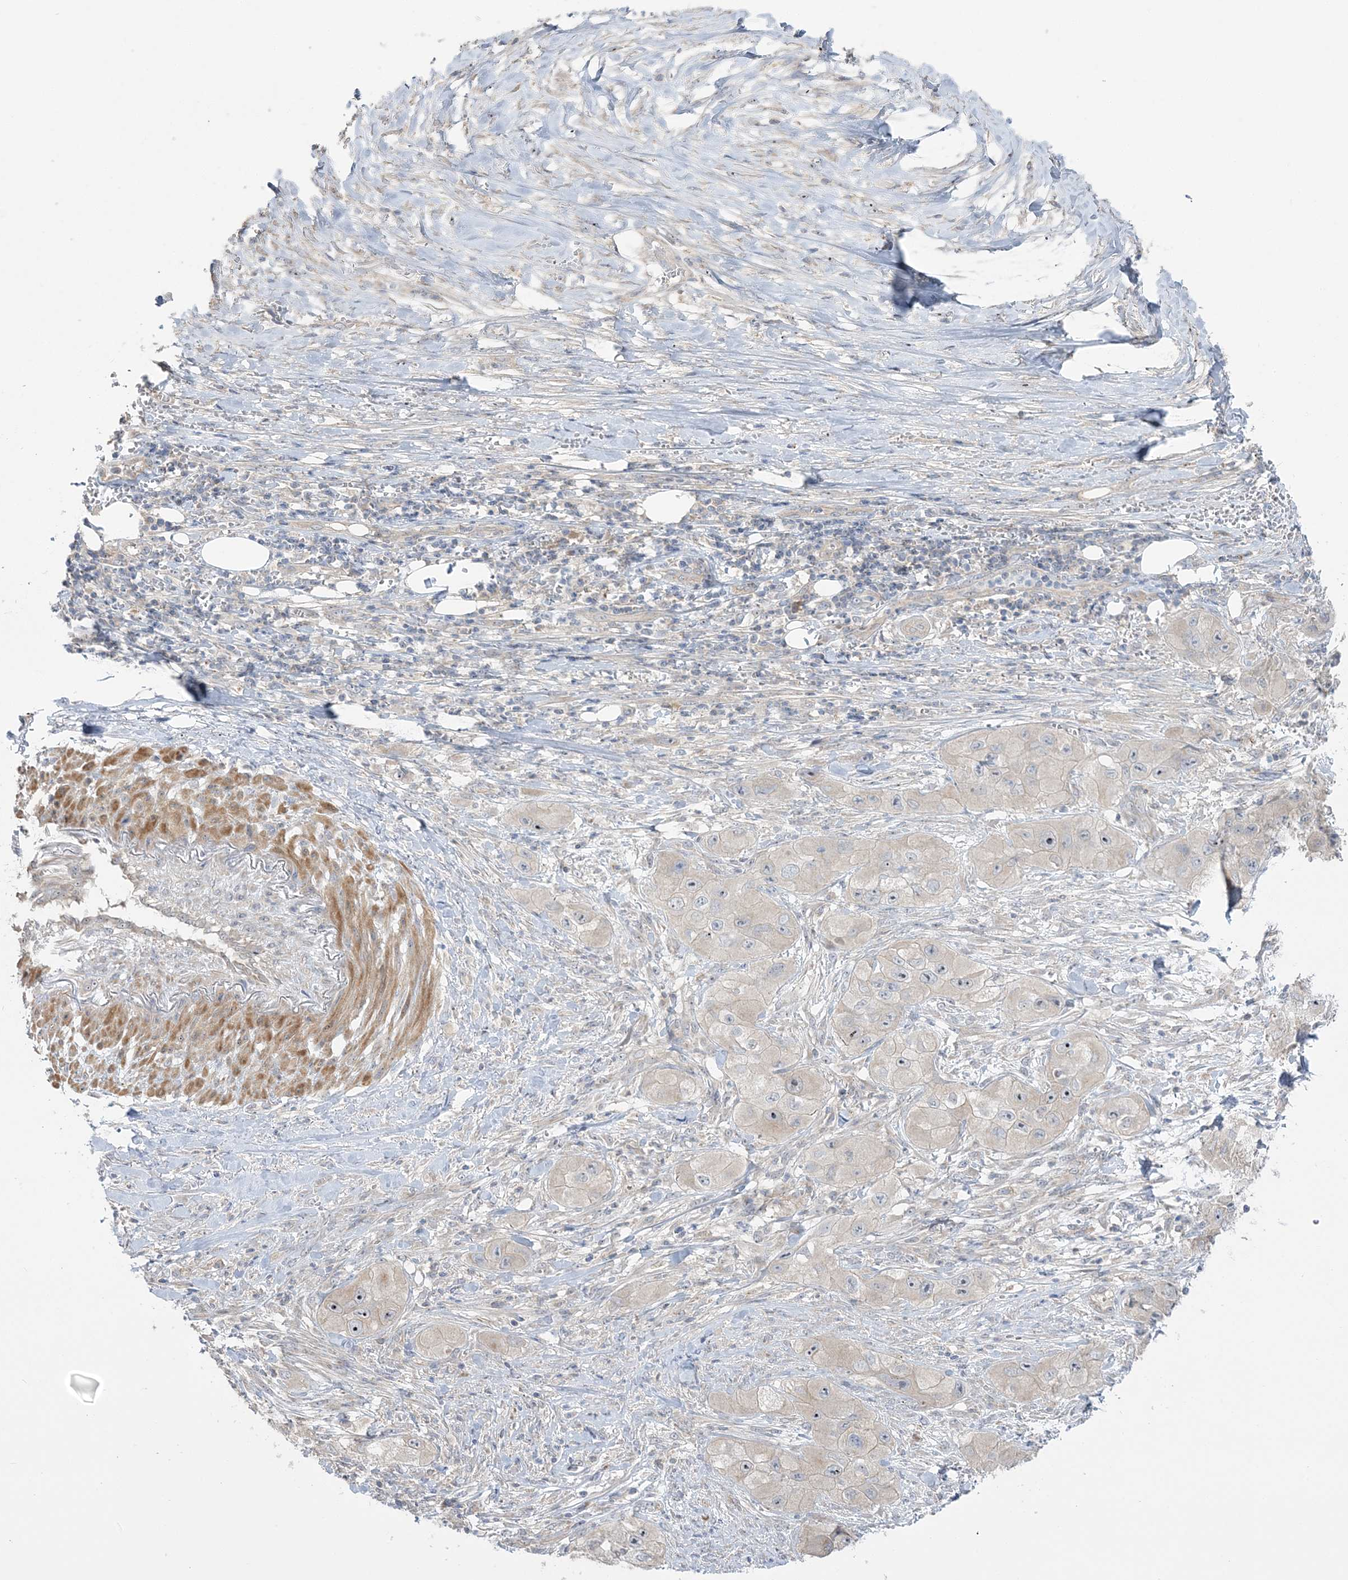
{"staining": {"intensity": "negative", "quantity": "none", "location": "none"}, "tissue": "skin cancer", "cell_type": "Tumor cells", "image_type": "cancer", "snomed": [{"axis": "morphology", "description": "Squamous cell carcinoma, NOS"}, {"axis": "topography", "description": "Skin"}, {"axis": "topography", "description": "Subcutis"}], "caption": "The photomicrograph displays no significant staining in tumor cells of skin cancer (squamous cell carcinoma).", "gene": "MMADHC", "patient": {"sex": "male", "age": 73}}